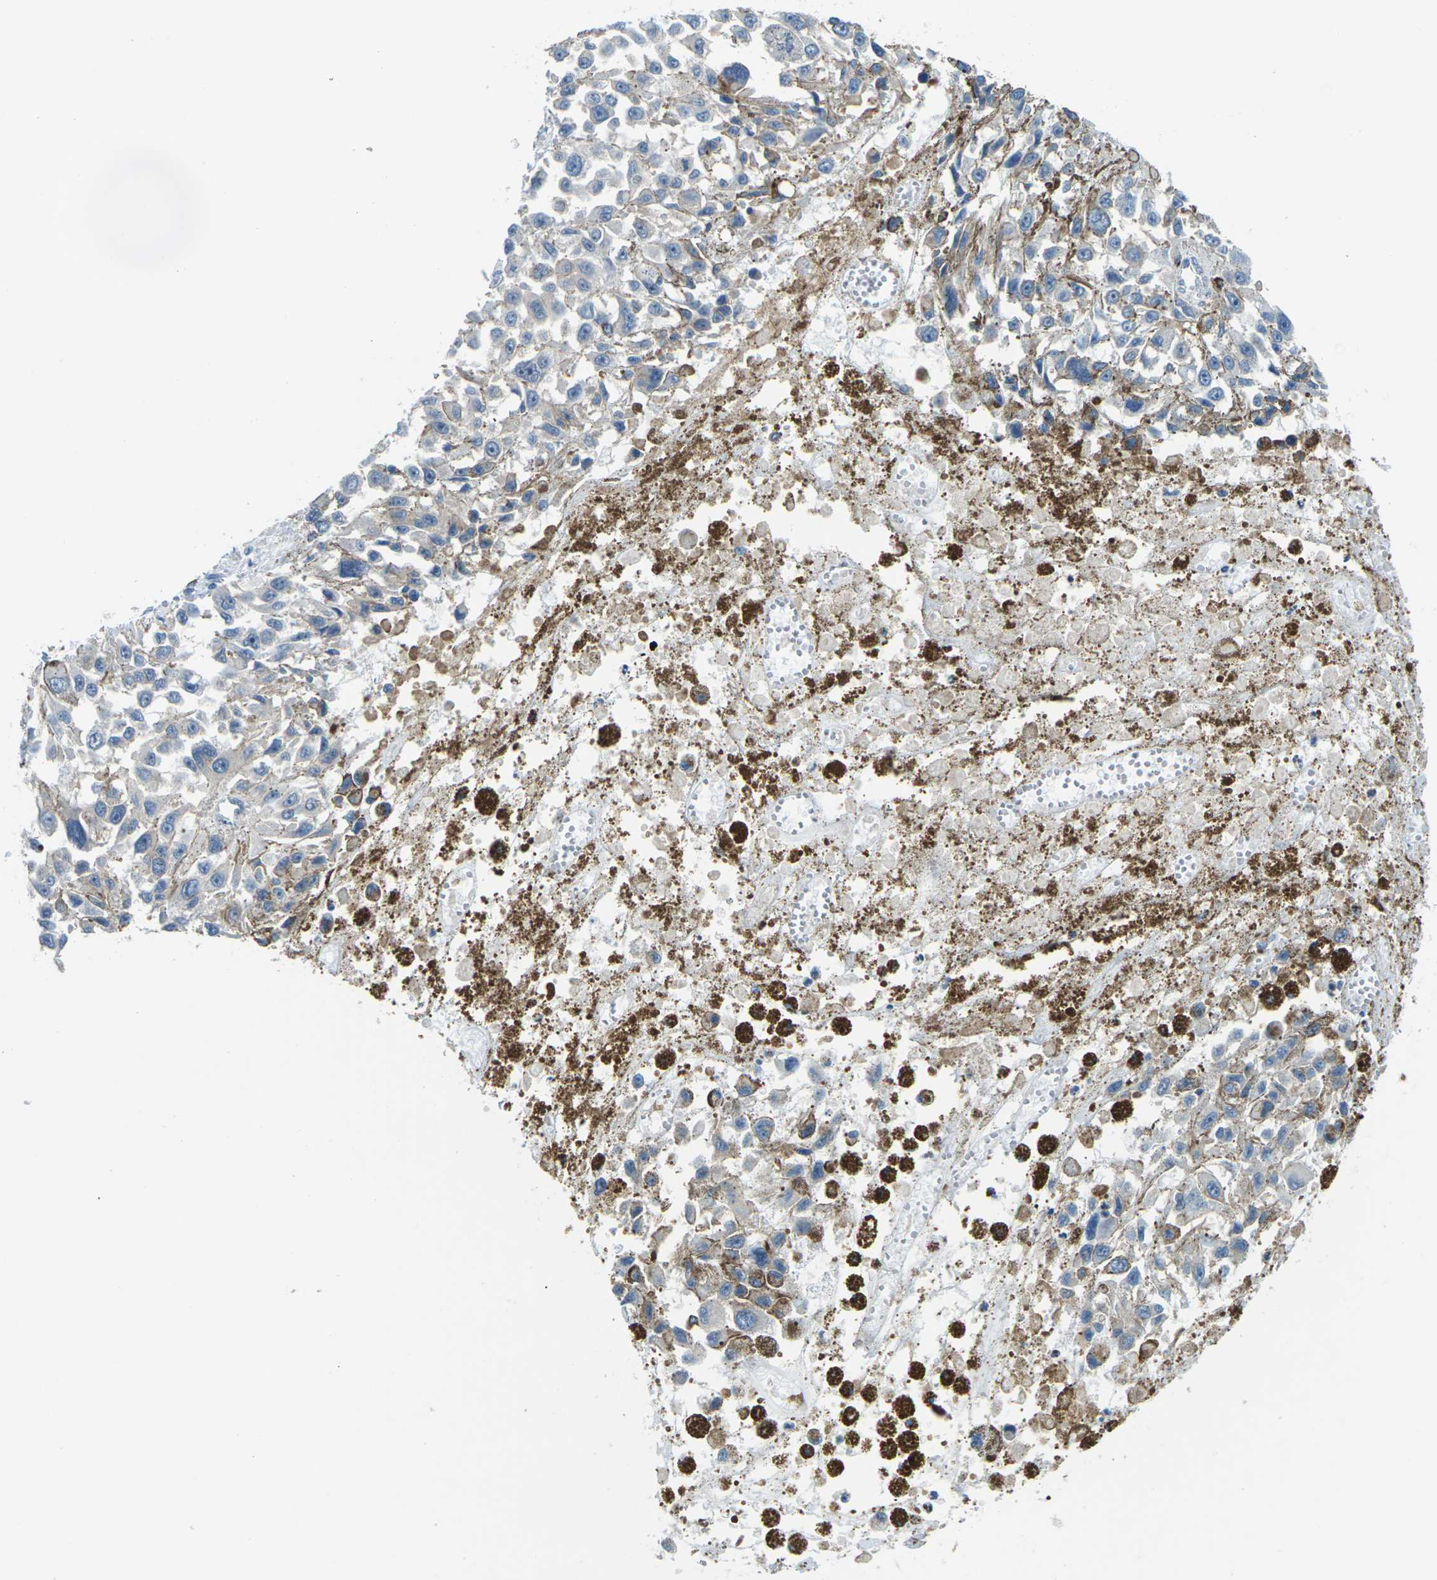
{"staining": {"intensity": "negative", "quantity": "none", "location": "none"}, "tissue": "melanoma", "cell_type": "Tumor cells", "image_type": "cancer", "snomed": [{"axis": "morphology", "description": "Malignant melanoma, Metastatic site"}, {"axis": "topography", "description": "Lymph node"}], "caption": "A micrograph of malignant melanoma (metastatic site) stained for a protein shows no brown staining in tumor cells.", "gene": "SLC13A3", "patient": {"sex": "male", "age": 59}}